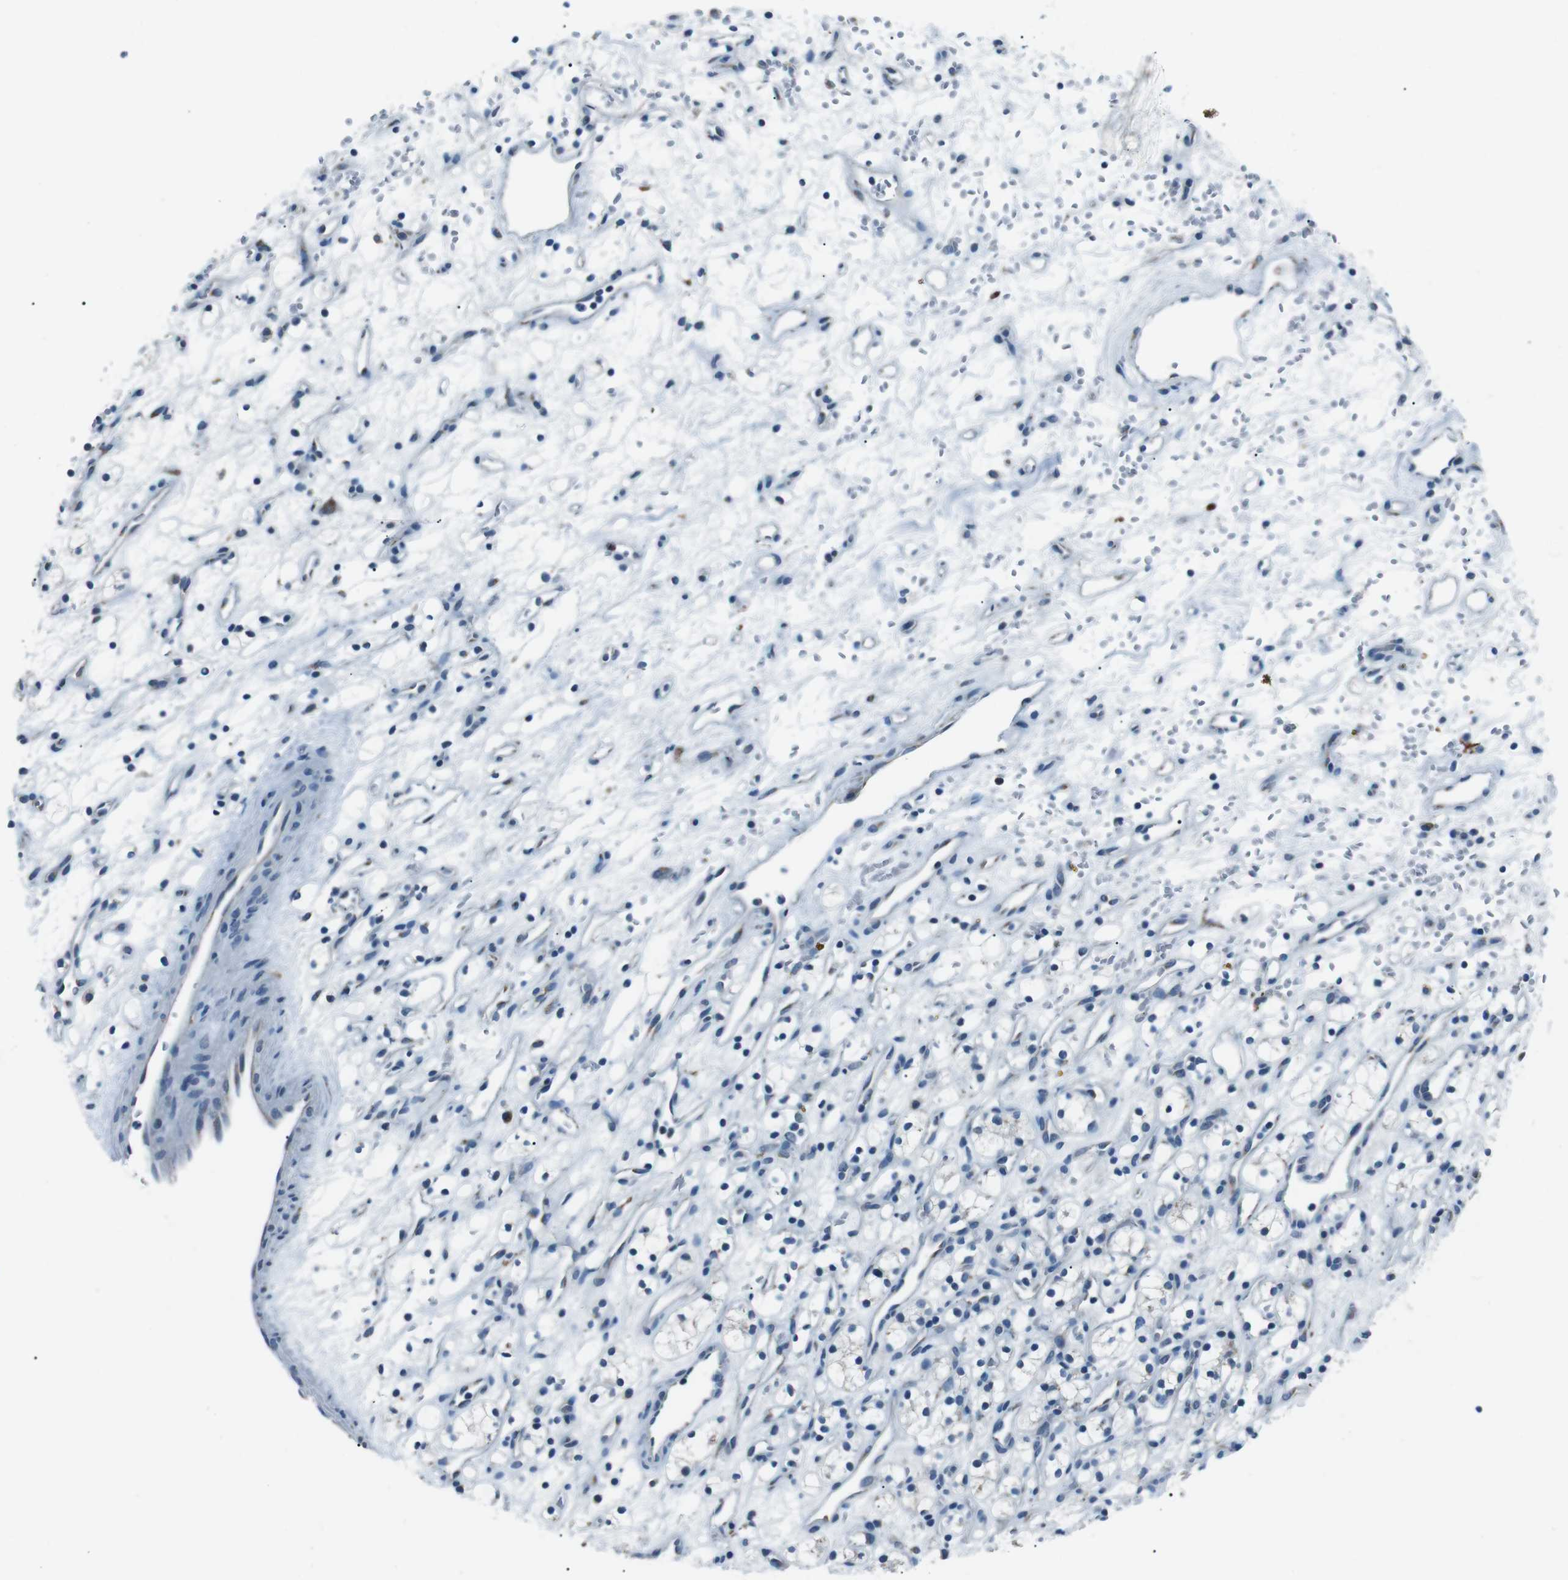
{"staining": {"intensity": "negative", "quantity": "none", "location": "none"}, "tissue": "renal cancer", "cell_type": "Tumor cells", "image_type": "cancer", "snomed": [{"axis": "morphology", "description": "Adenocarcinoma, NOS"}, {"axis": "topography", "description": "Kidney"}], "caption": "High magnification brightfield microscopy of renal cancer stained with DAB (3,3'-diaminobenzidine) (brown) and counterstained with hematoxylin (blue): tumor cells show no significant staining.", "gene": "SERPINB2", "patient": {"sex": "female", "age": 60}}